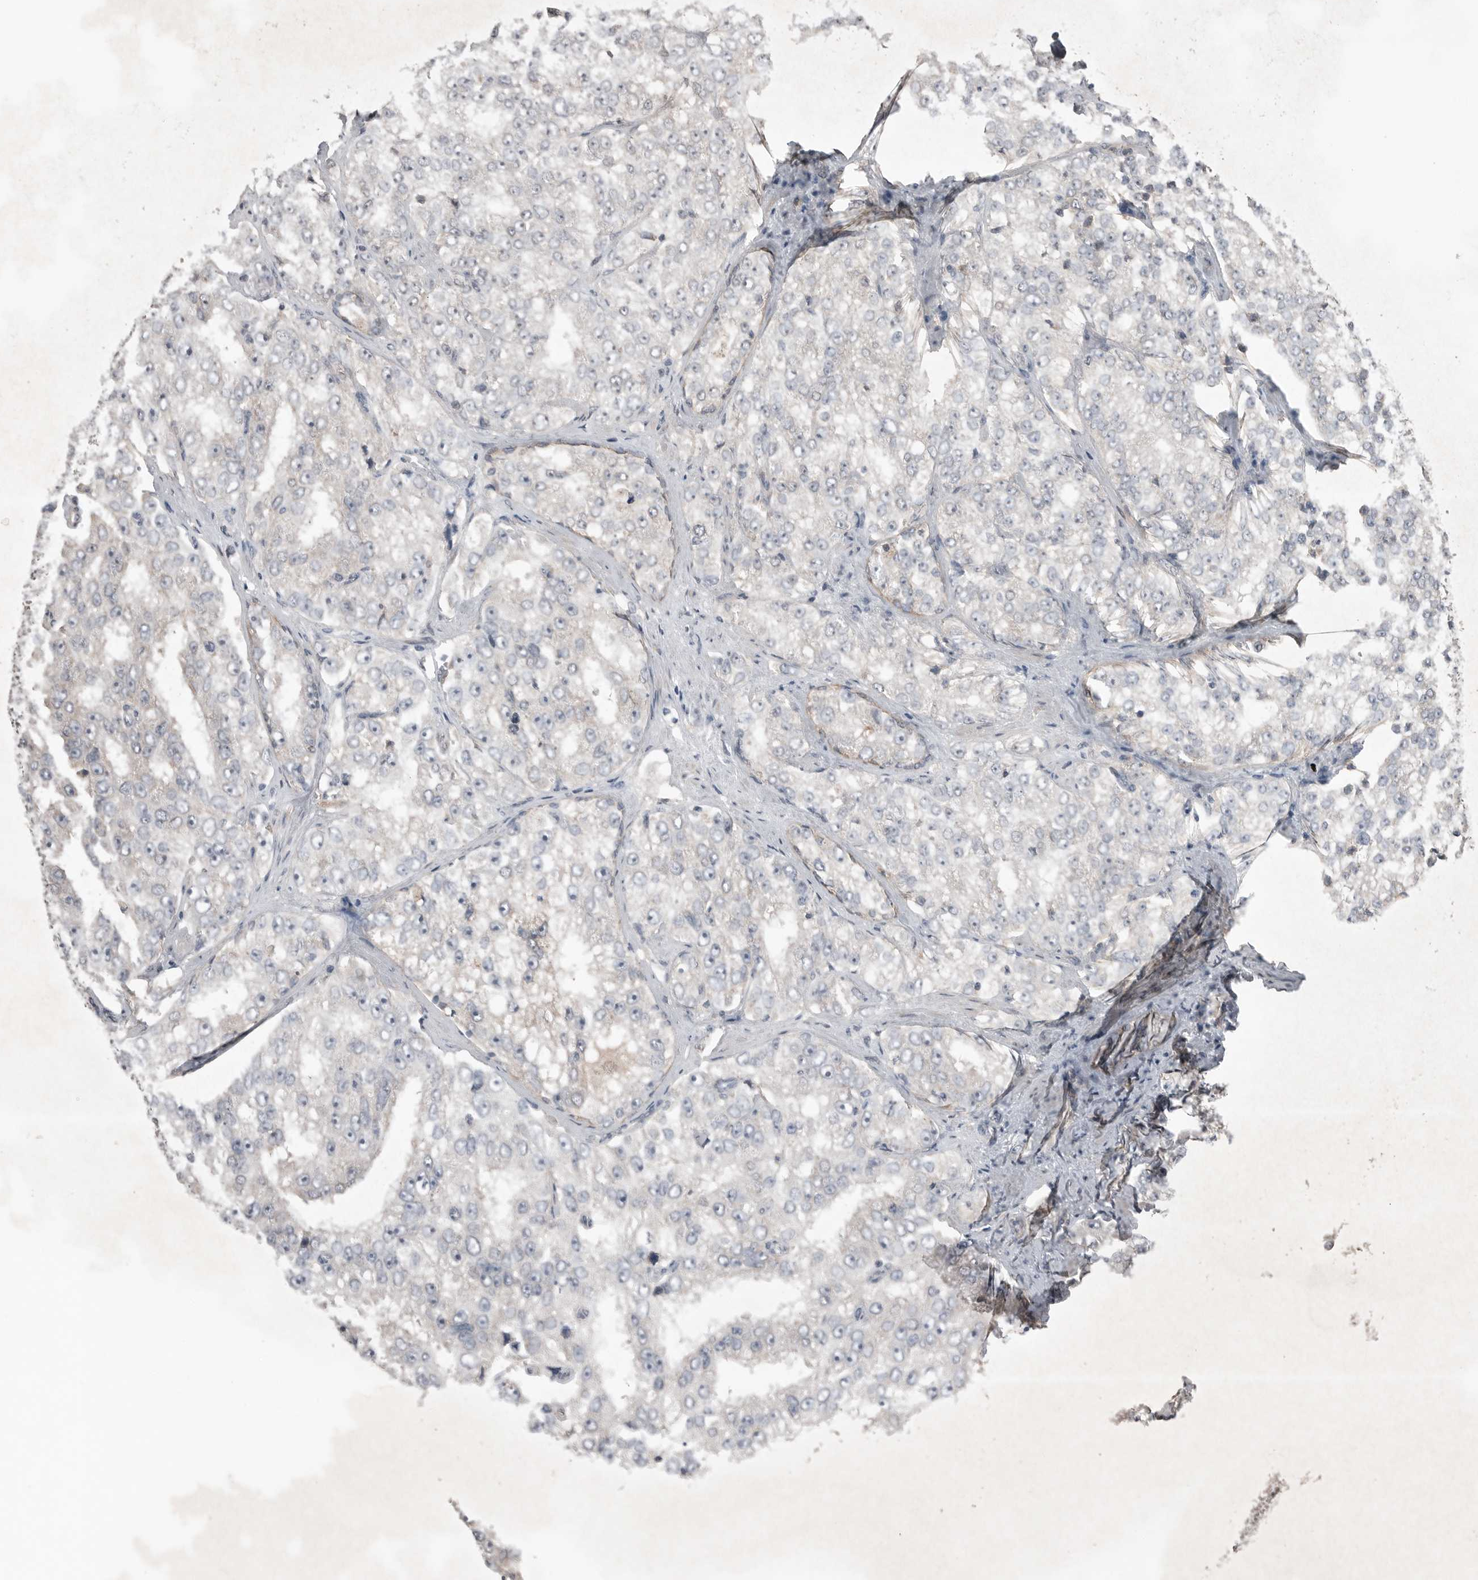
{"staining": {"intensity": "weak", "quantity": "<25%", "location": "cytoplasmic/membranous"}, "tissue": "prostate cancer", "cell_type": "Tumor cells", "image_type": "cancer", "snomed": [{"axis": "morphology", "description": "Adenocarcinoma, High grade"}, {"axis": "topography", "description": "Prostate"}], "caption": "The IHC histopathology image has no significant expression in tumor cells of high-grade adenocarcinoma (prostate) tissue. (DAB (3,3'-diaminobenzidine) immunohistochemistry with hematoxylin counter stain).", "gene": "NTAQ1", "patient": {"sex": "male", "age": 58}}